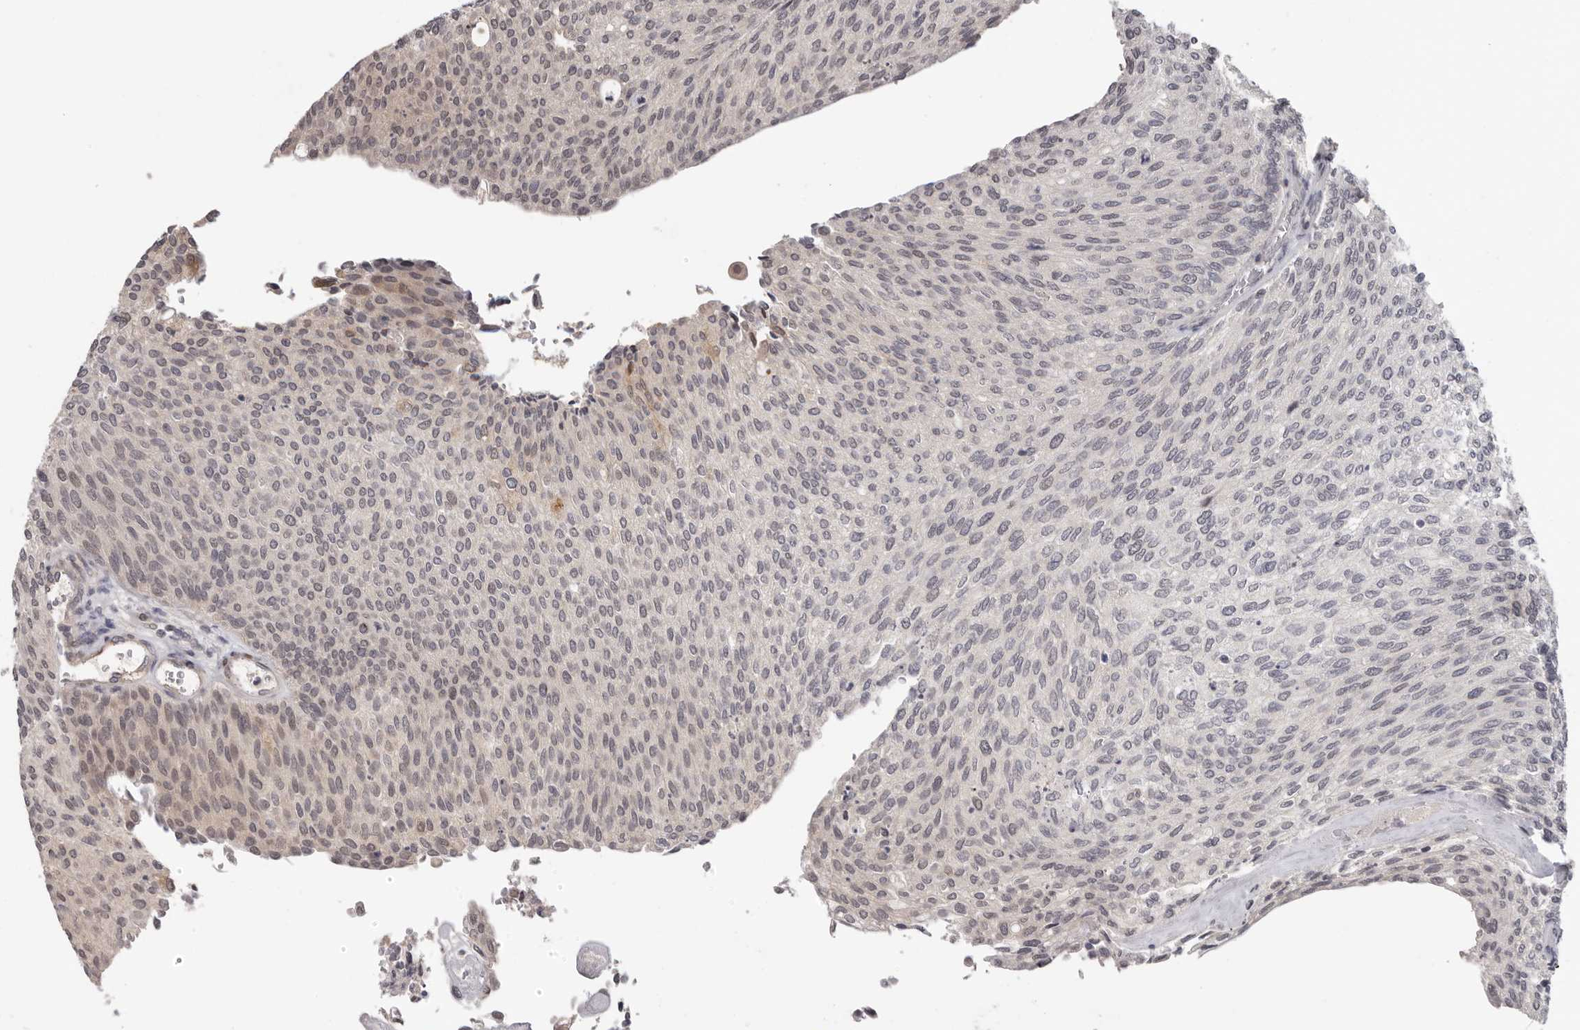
{"staining": {"intensity": "negative", "quantity": "none", "location": "none"}, "tissue": "urothelial cancer", "cell_type": "Tumor cells", "image_type": "cancer", "snomed": [{"axis": "morphology", "description": "Urothelial carcinoma, Low grade"}, {"axis": "topography", "description": "Urinary bladder"}], "caption": "High magnification brightfield microscopy of urothelial cancer stained with DAB (brown) and counterstained with hematoxylin (blue): tumor cells show no significant expression.", "gene": "TBX5", "patient": {"sex": "female", "age": 79}}